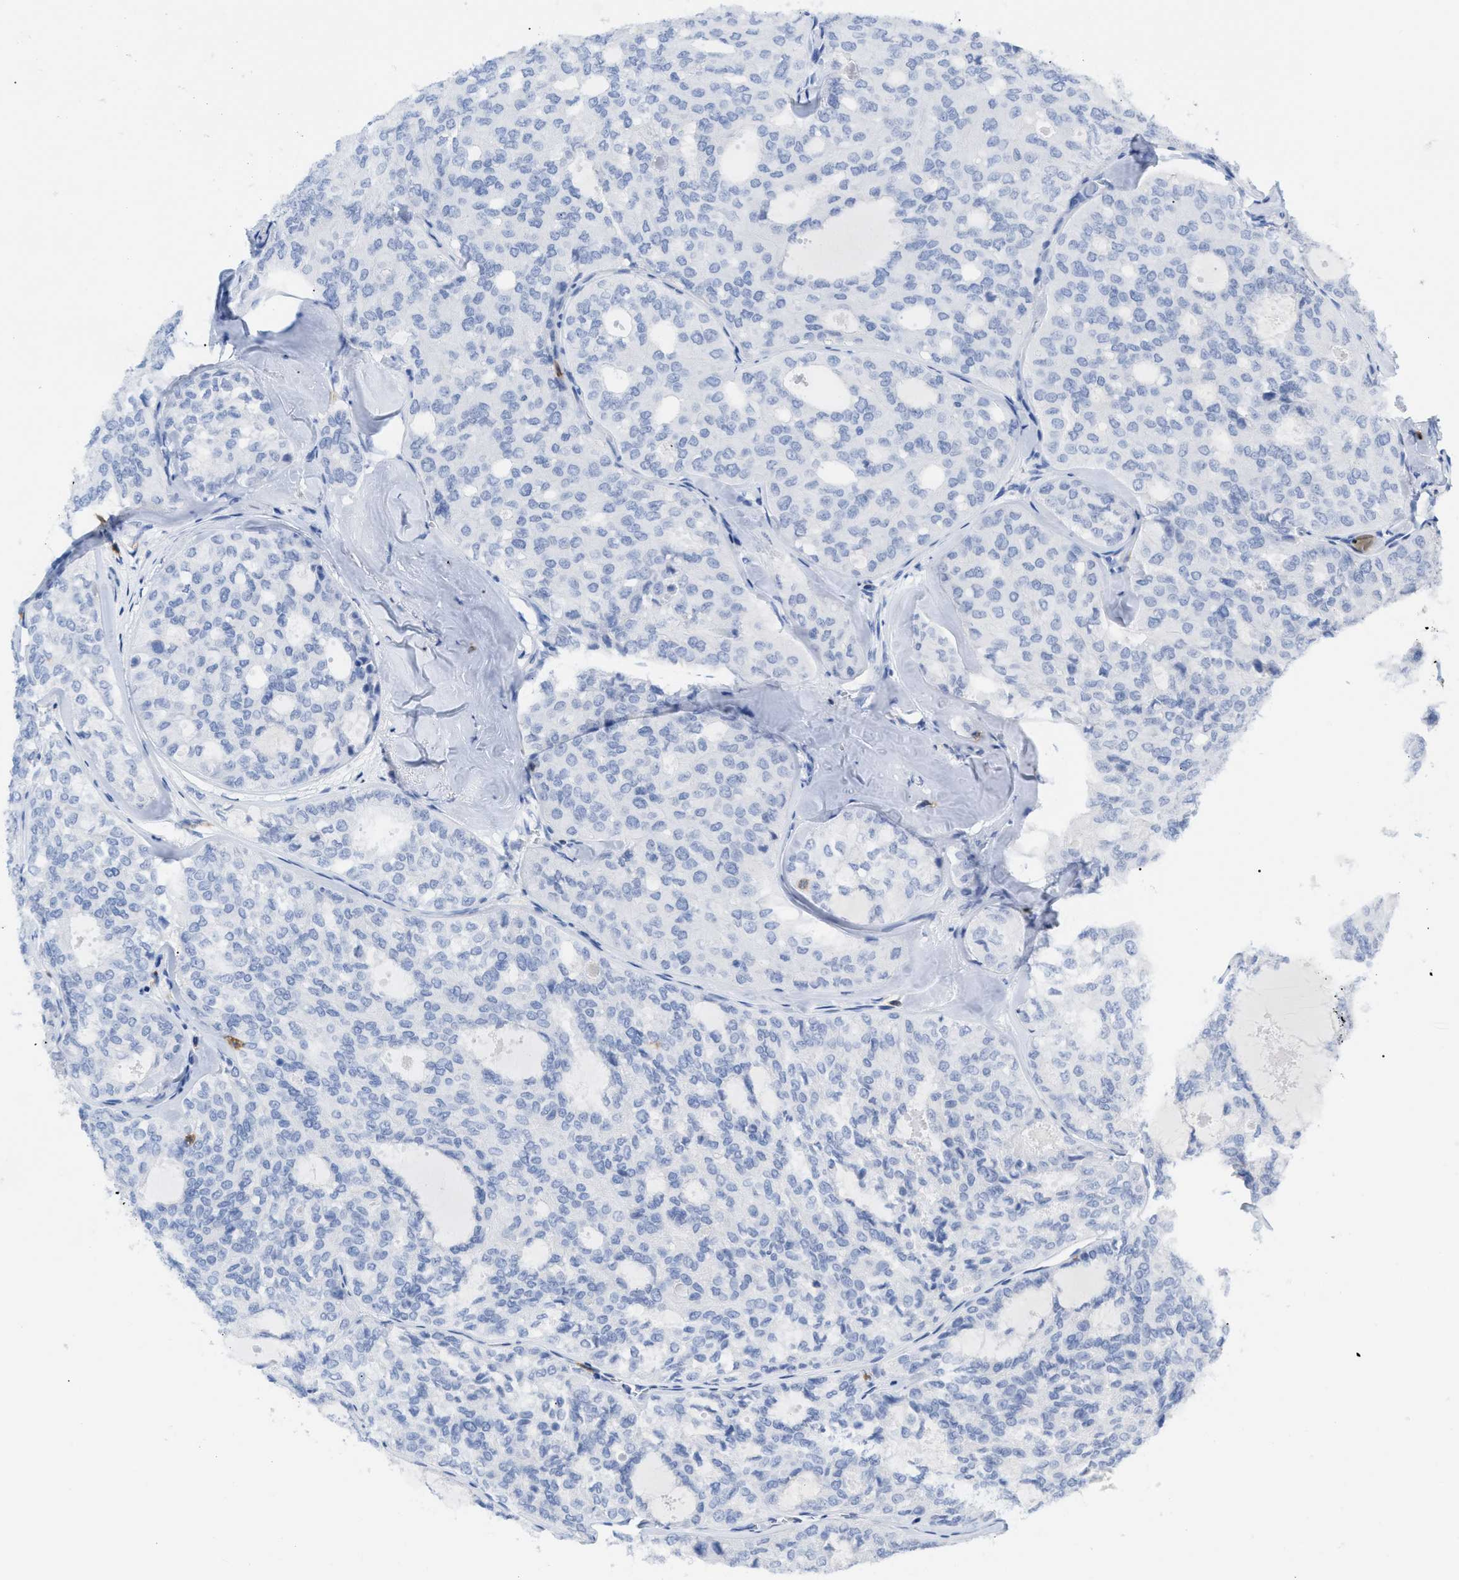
{"staining": {"intensity": "negative", "quantity": "none", "location": "none"}, "tissue": "thyroid cancer", "cell_type": "Tumor cells", "image_type": "cancer", "snomed": [{"axis": "morphology", "description": "Follicular adenoma carcinoma, NOS"}, {"axis": "topography", "description": "Thyroid gland"}], "caption": "This is an IHC micrograph of thyroid follicular adenoma carcinoma. There is no positivity in tumor cells.", "gene": "CD5", "patient": {"sex": "male", "age": 75}}